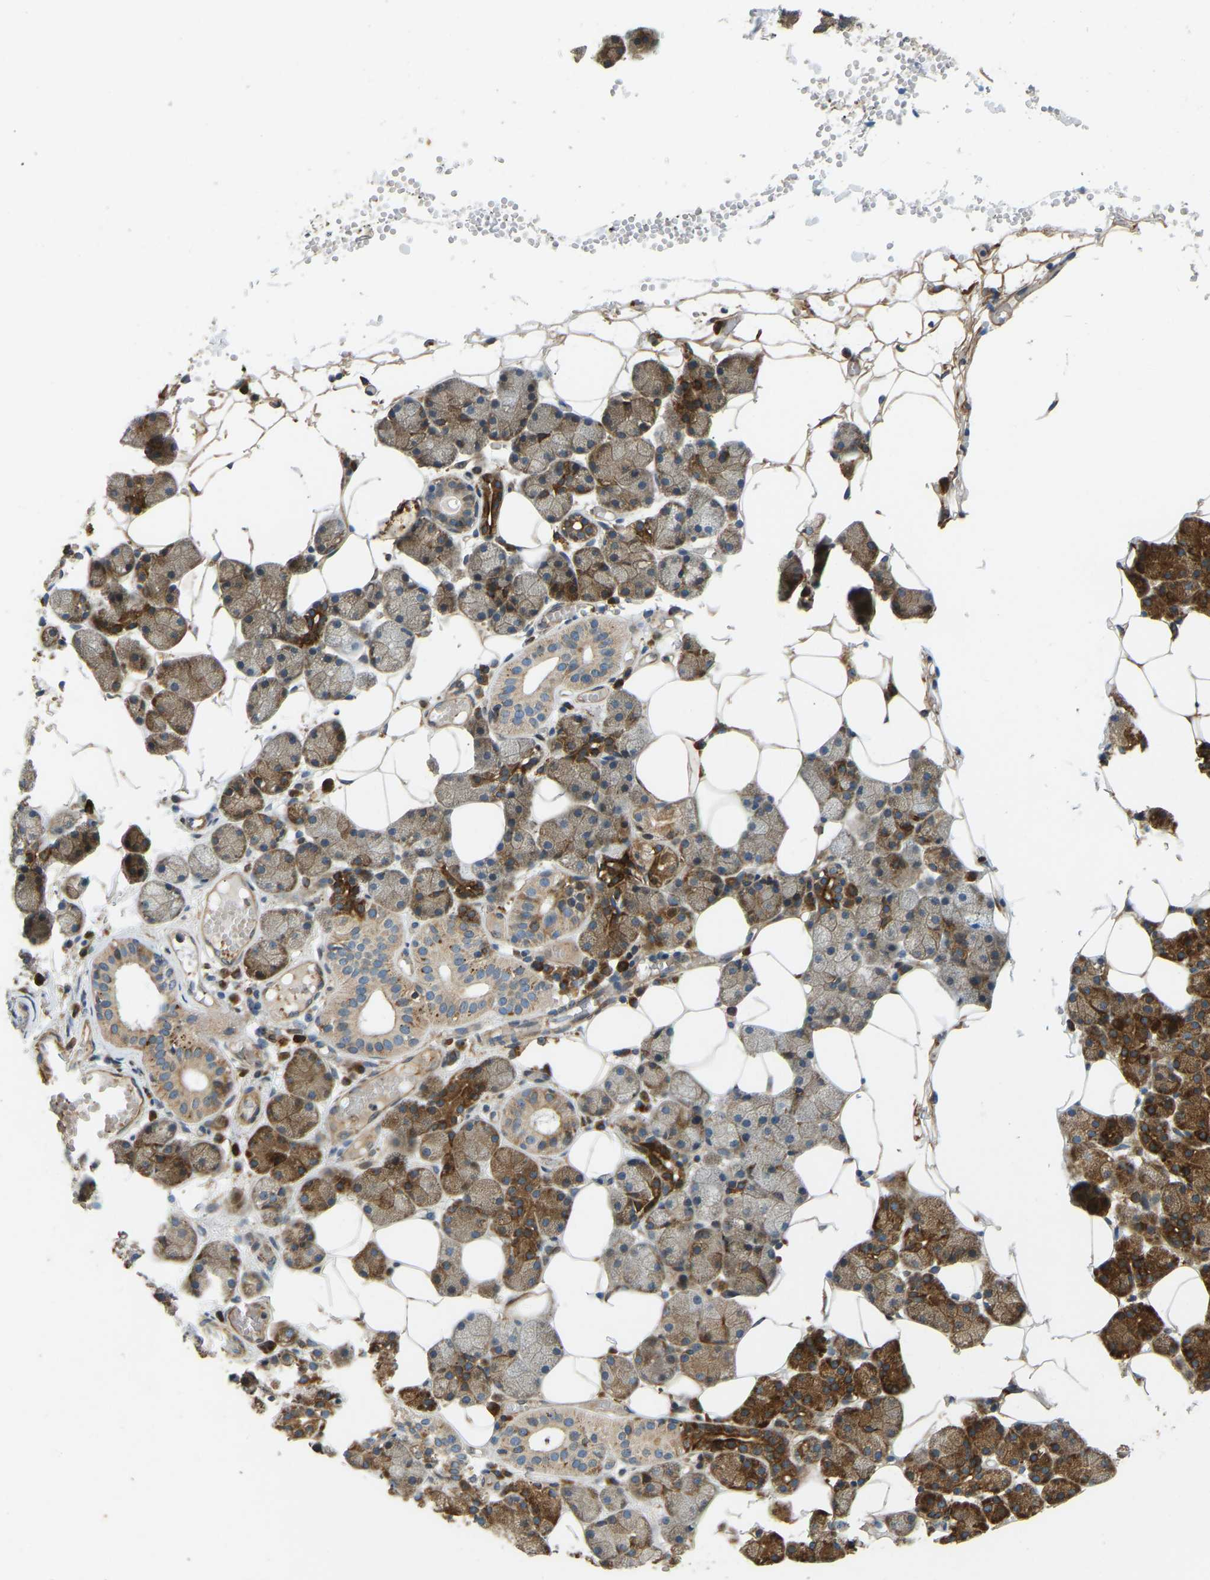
{"staining": {"intensity": "strong", "quantity": ">75%", "location": "cytoplasmic/membranous"}, "tissue": "salivary gland", "cell_type": "Glandular cells", "image_type": "normal", "snomed": [{"axis": "morphology", "description": "Normal tissue, NOS"}, {"axis": "topography", "description": "Salivary gland"}], "caption": "The photomicrograph displays staining of benign salivary gland, revealing strong cytoplasmic/membranous protein expression (brown color) within glandular cells.", "gene": "OS9", "patient": {"sex": "female", "age": 33}}